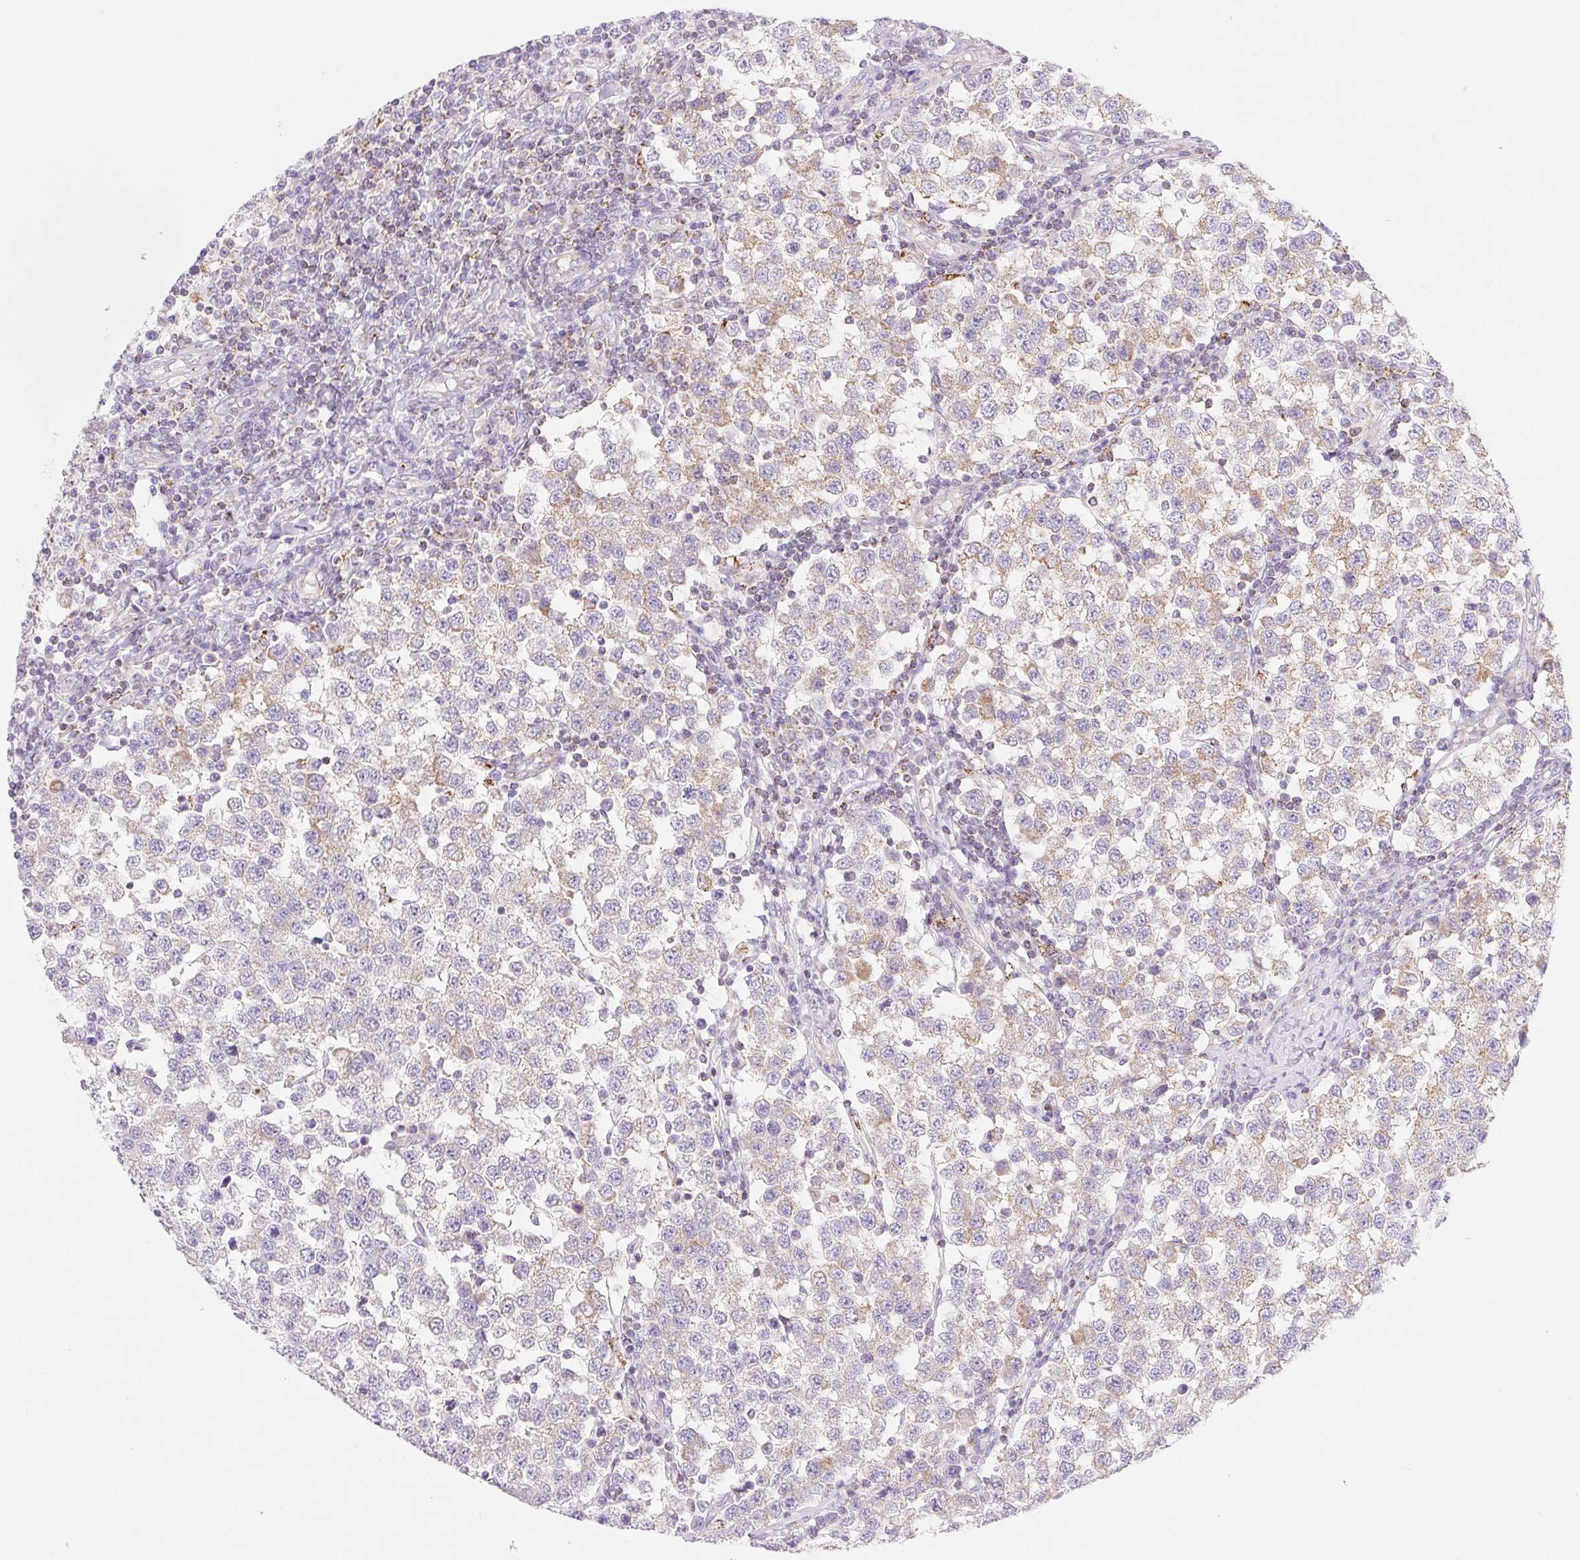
{"staining": {"intensity": "weak", "quantity": ">75%", "location": "cytoplasmic/membranous"}, "tissue": "testis cancer", "cell_type": "Tumor cells", "image_type": "cancer", "snomed": [{"axis": "morphology", "description": "Seminoma, NOS"}, {"axis": "topography", "description": "Testis"}], "caption": "Seminoma (testis) stained for a protein shows weak cytoplasmic/membranous positivity in tumor cells.", "gene": "FOCAD", "patient": {"sex": "male", "age": 34}}